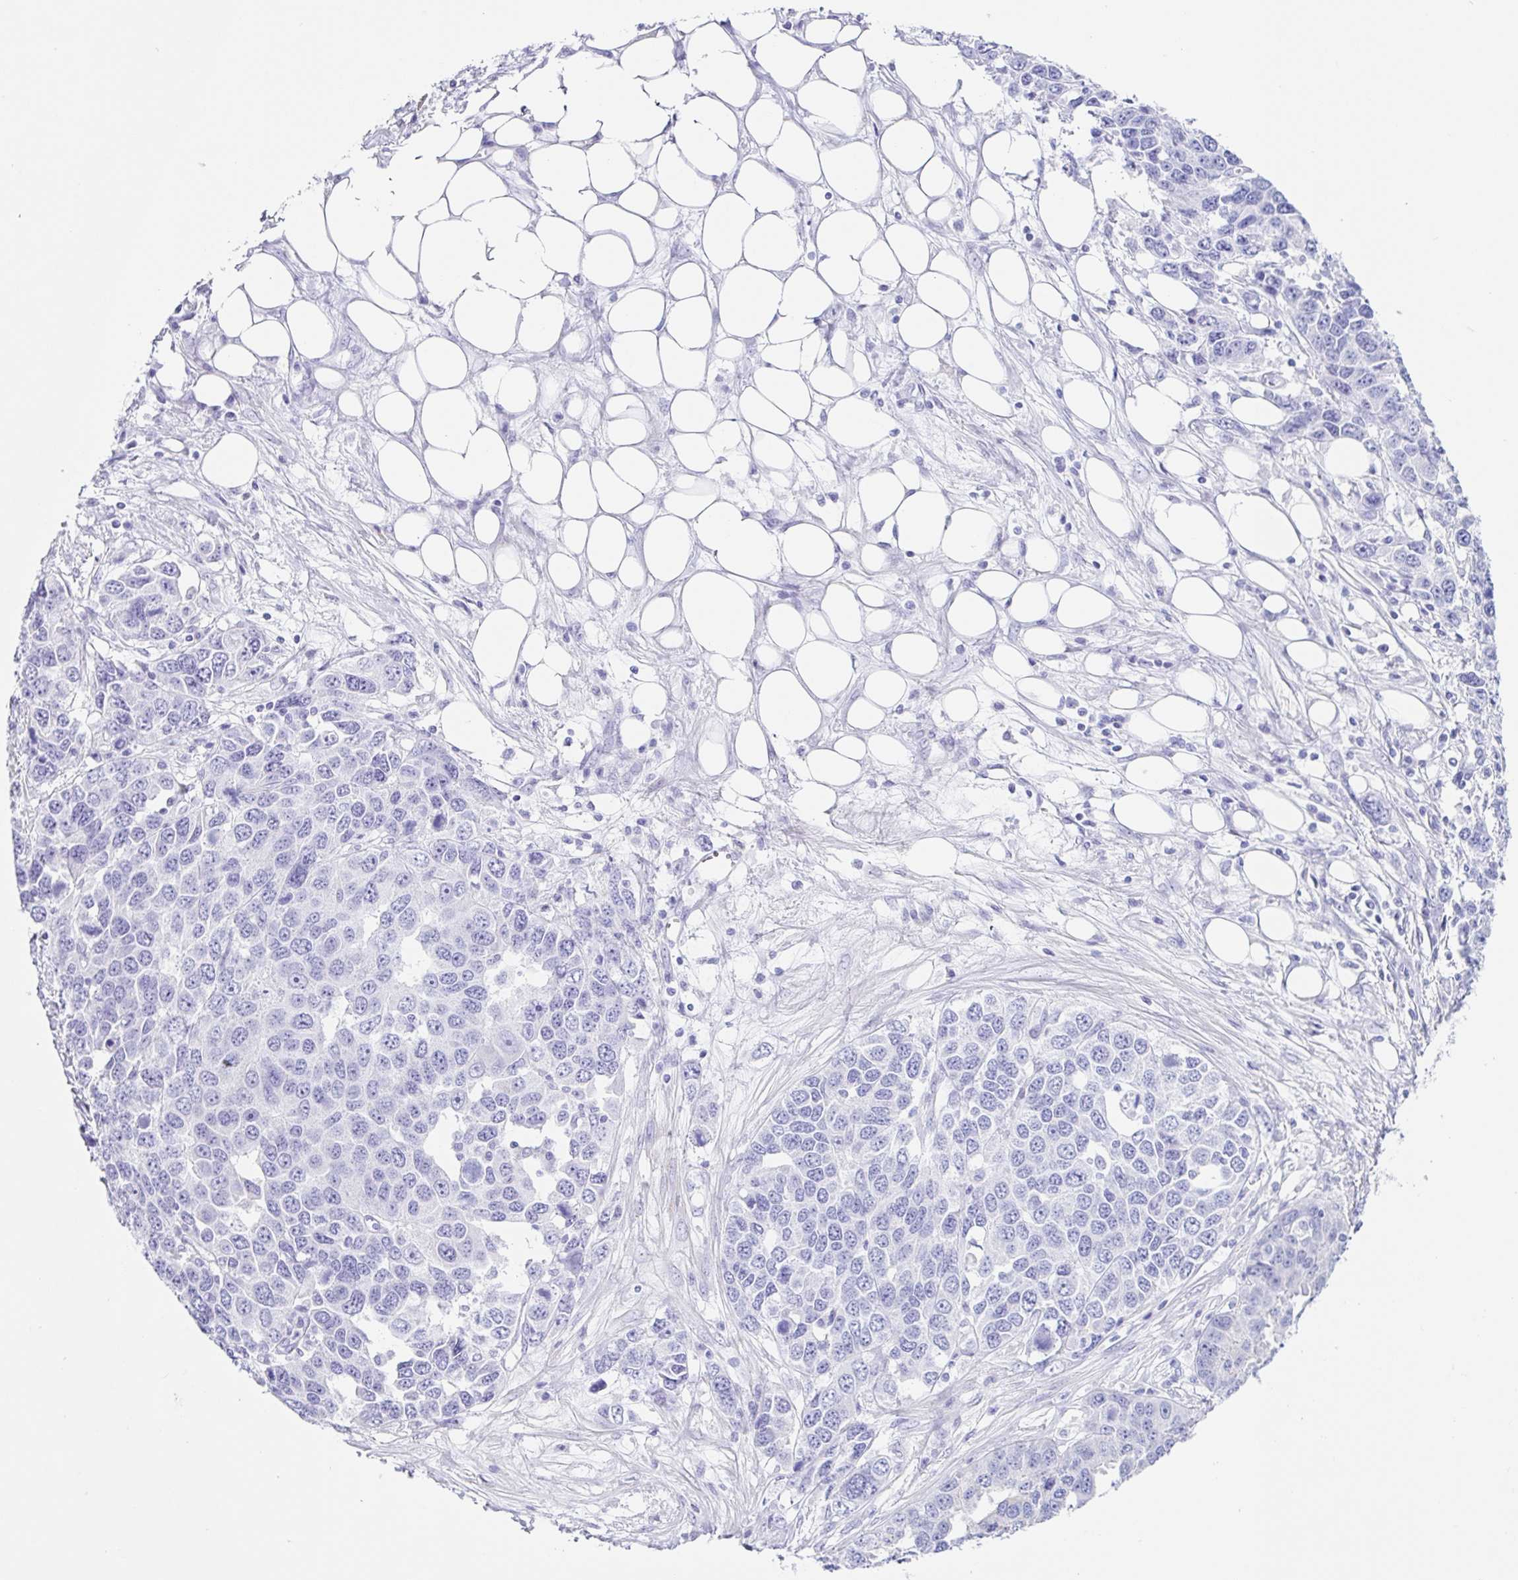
{"staining": {"intensity": "negative", "quantity": "none", "location": "none"}, "tissue": "ovarian cancer", "cell_type": "Tumor cells", "image_type": "cancer", "snomed": [{"axis": "morphology", "description": "Cystadenocarcinoma, serous, NOS"}, {"axis": "topography", "description": "Ovary"}], "caption": "High power microscopy image of an immunohistochemistry (IHC) histopathology image of ovarian cancer (serous cystadenocarcinoma), revealing no significant expression in tumor cells.", "gene": "CLDND2", "patient": {"sex": "female", "age": 76}}